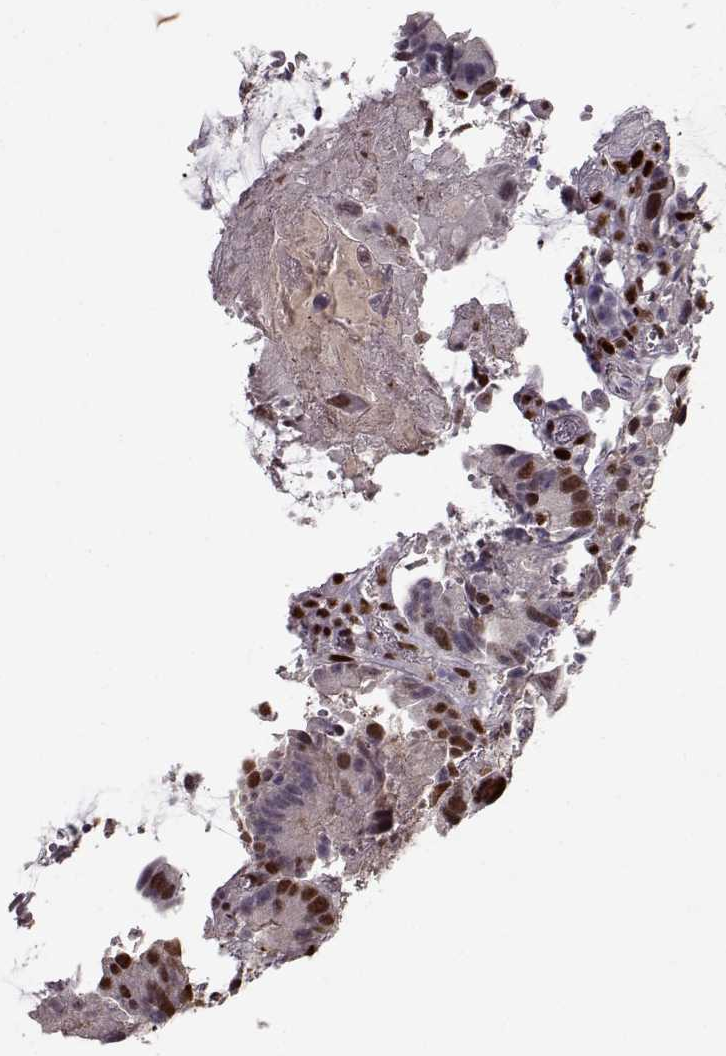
{"staining": {"intensity": "moderate", "quantity": "25%-75%", "location": "nuclear"}, "tissue": "colorectal cancer", "cell_type": "Tumor cells", "image_type": "cancer", "snomed": [{"axis": "morphology", "description": "Adenocarcinoma, NOS"}, {"axis": "topography", "description": "Colon"}], "caption": "This image exhibits immunohistochemistry (IHC) staining of colorectal cancer (adenocarcinoma), with medium moderate nuclear expression in about 25%-75% of tumor cells.", "gene": "PRMT8", "patient": {"sex": "female", "age": 86}}